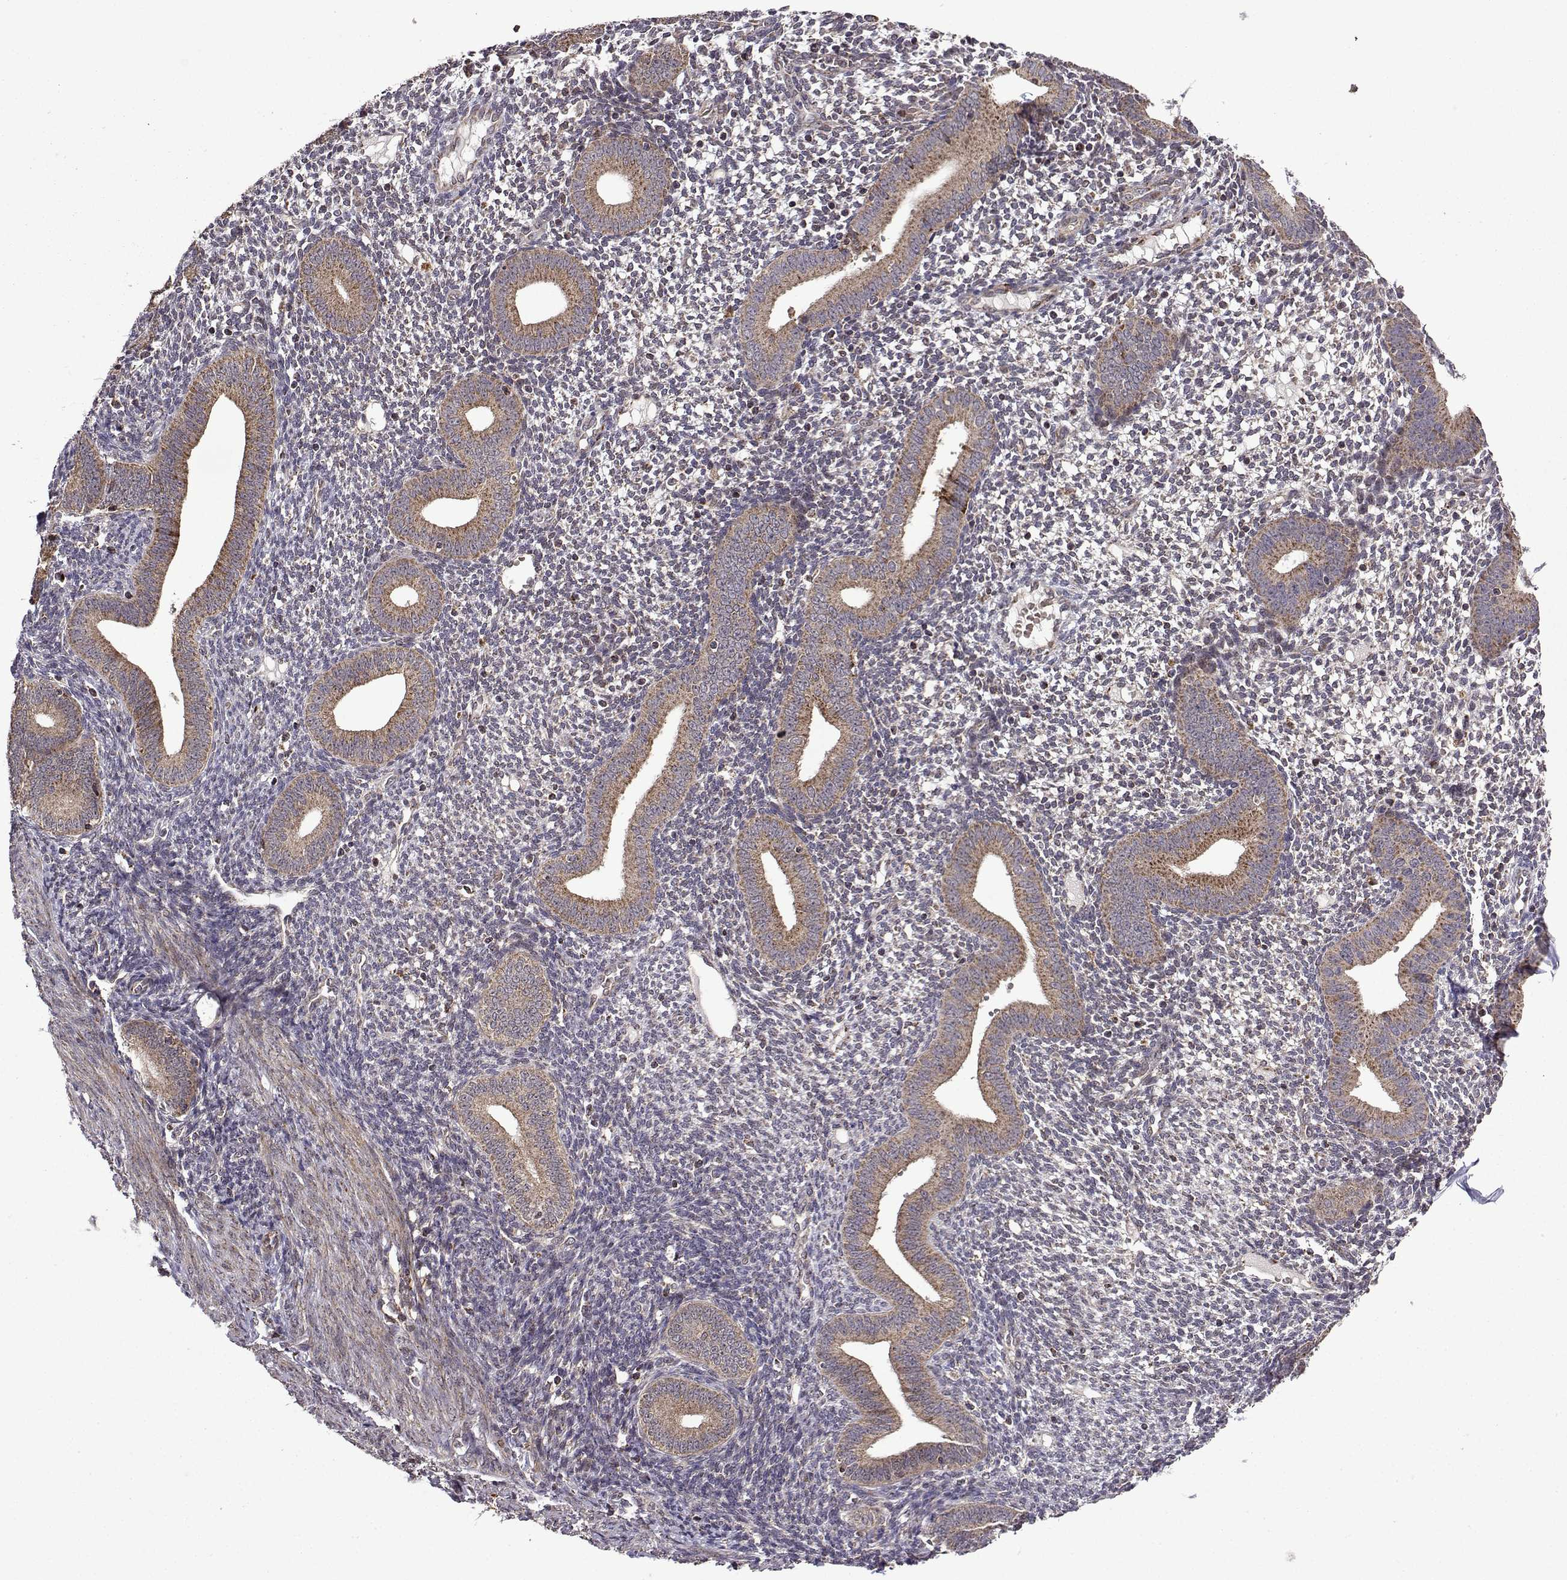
{"staining": {"intensity": "negative", "quantity": "none", "location": "none"}, "tissue": "endometrium", "cell_type": "Cells in endometrial stroma", "image_type": "normal", "snomed": [{"axis": "morphology", "description": "Normal tissue, NOS"}, {"axis": "topography", "description": "Endometrium"}], "caption": "A high-resolution photomicrograph shows immunohistochemistry (IHC) staining of unremarkable endometrium, which displays no significant expression in cells in endometrial stroma. Brightfield microscopy of IHC stained with DAB (brown) and hematoxylin (blue), captured at high magnification.", "gene": "TAB2", "patient": {"sex": "female", "age": 40}}